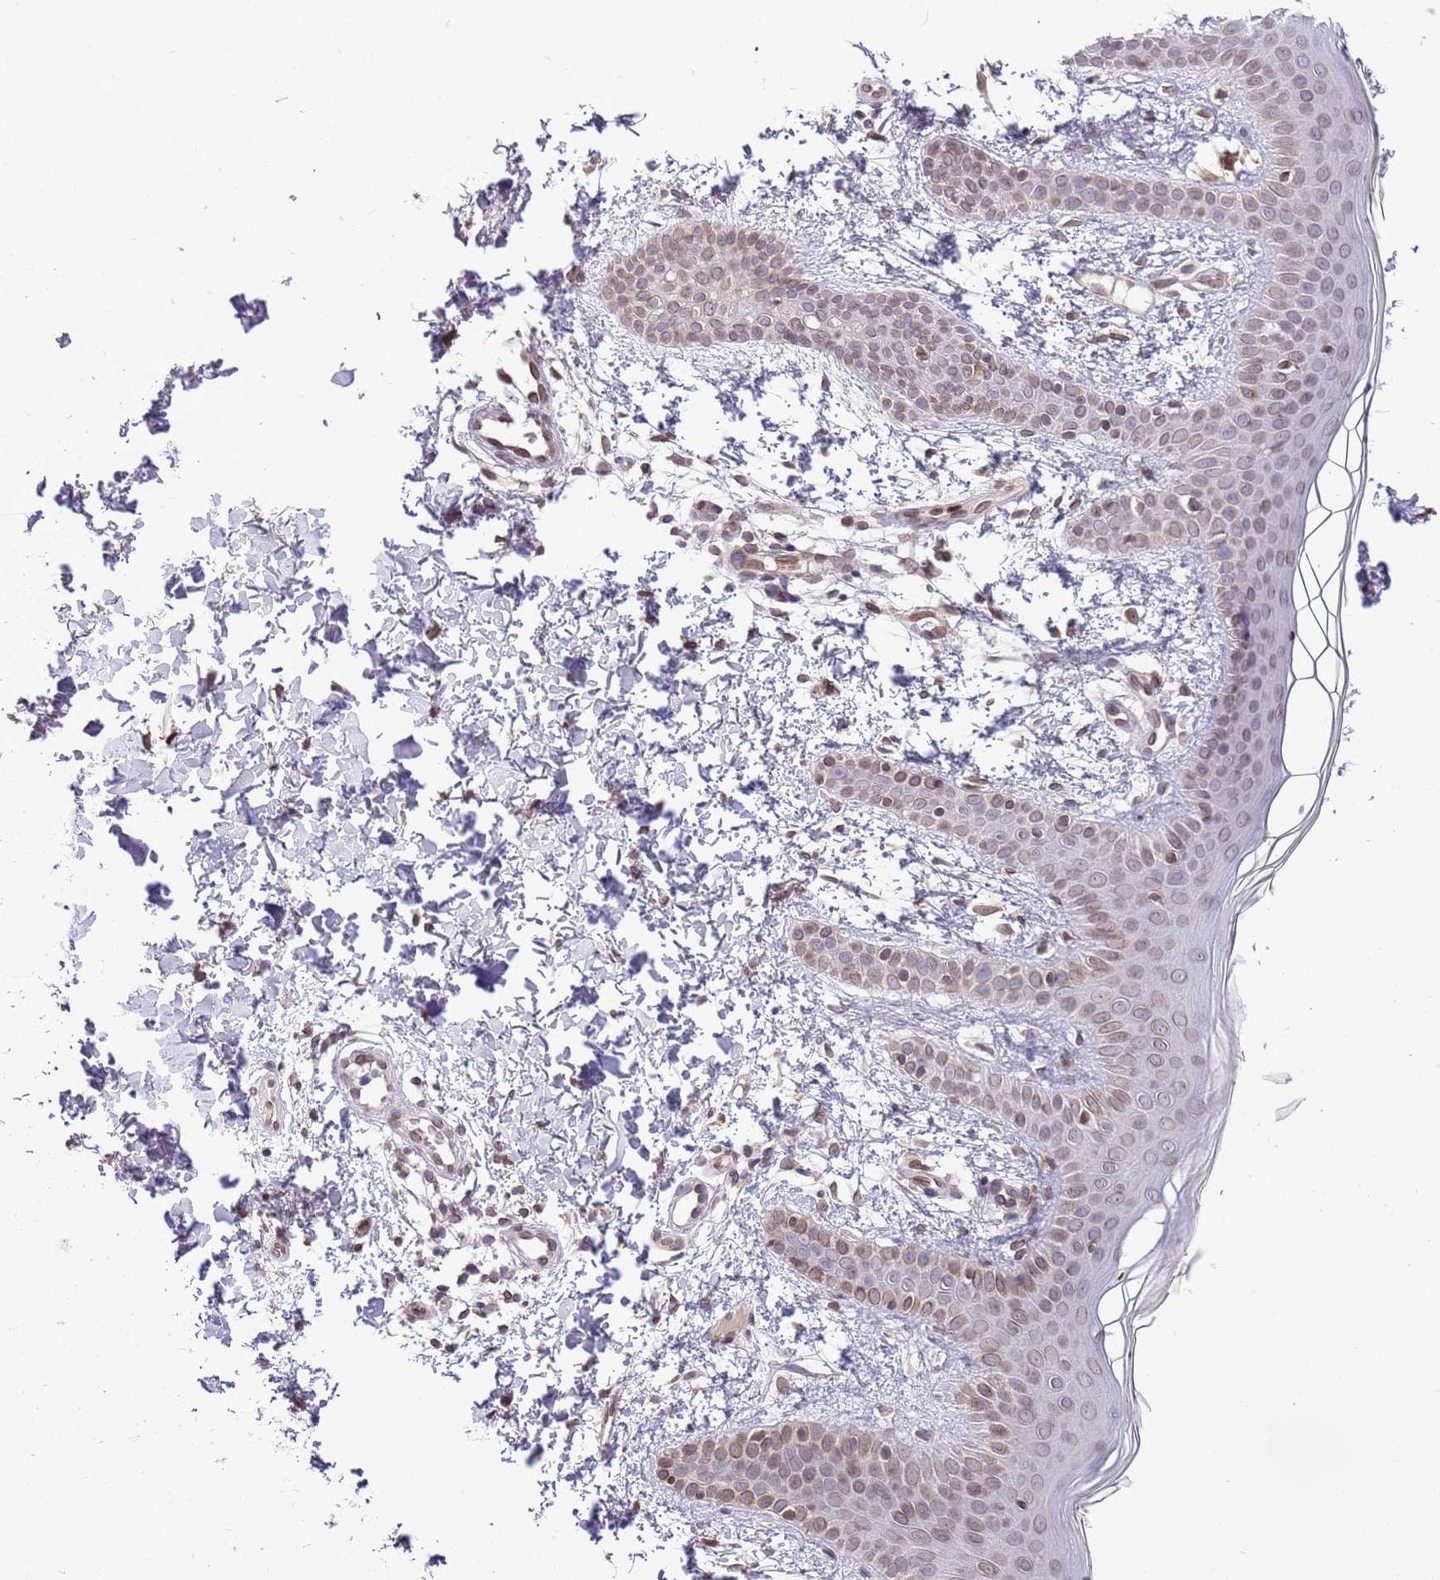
{"staining": {"intensity": "weak", "quantity": ">75%", "location": "nuclear"}, "tissue": "skin", "cell_type": "Fibroblasts", "image_type": "normal", "snomed": [{"axis": "morphology", "description": "Normal tissue, NOS"}, {"axis": "topography", "description": "Skin"}], "caption": "IHC of normal human skin demonstrates low levels of weak nuclear staining in about >75% of fibroblasts. Using DAB (3,3'-diaminobenzidine) (brown) and hematoxylin (blue) stains, captured at high magnification using brightfield microscopy.", "gene": "ZNF665", "patient": {"sex": "male", "age": 36}}